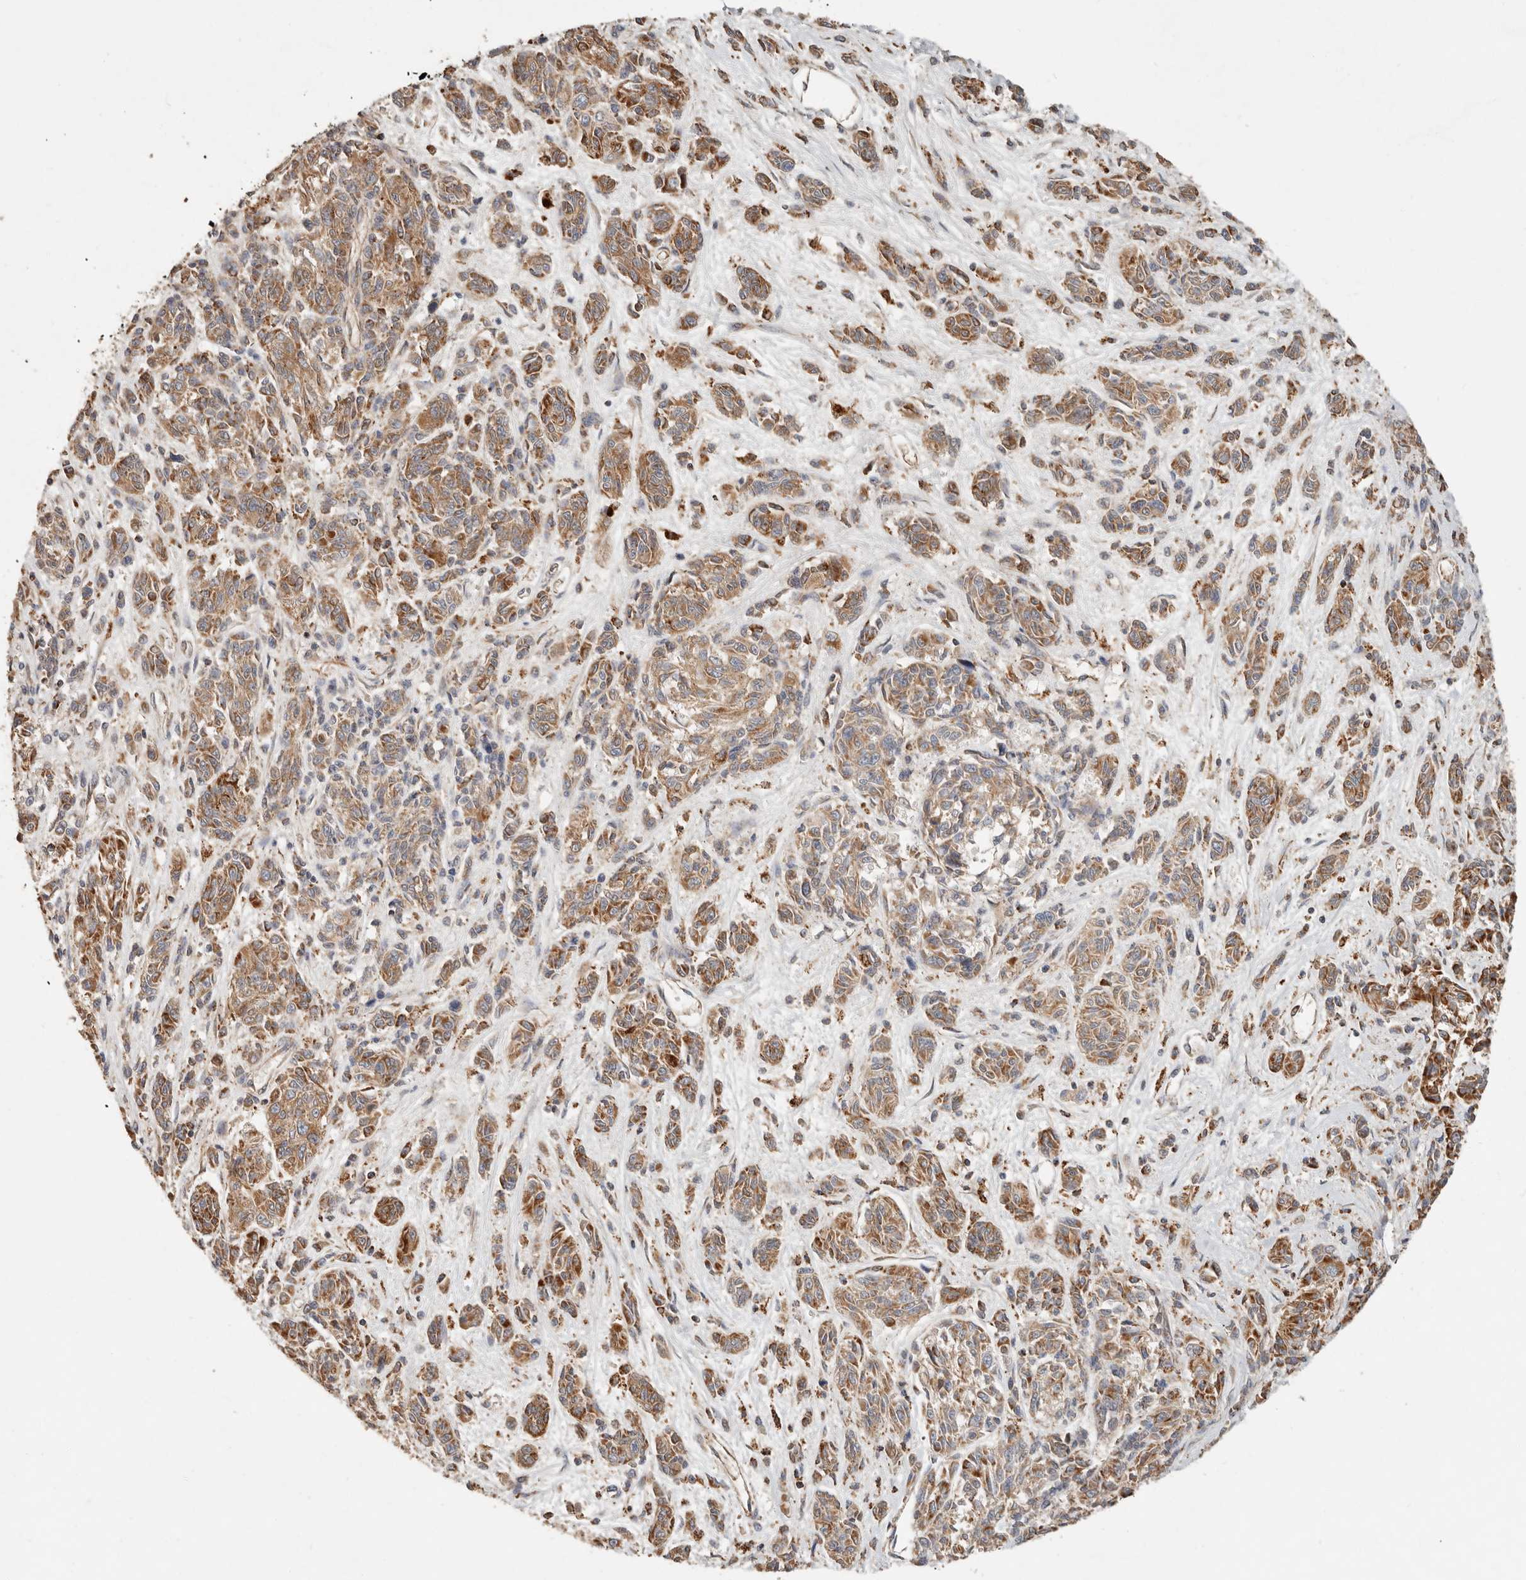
{"staining": {"intensity": "strong", "quantity": ">75%", "location": "cytoplasmic/membranous"}, "tissue": "melanoma", "cell_type": "Tumor cells", "image_type": "cancer", "snomed": [{"axis": "morphology", "description": "Malignant melanoma, NOS"}, {"axis": "topography", "description": "Skin"}], "caption": "Immunohistochemistry (DAB) staining of human malignant melanoma reveals strong cytoplasmic/membranous protein staining in approximately >75% of tumor cells. Nuclei are stained in blue.", "gene": "ARHGEF10L", "patient": {"sex": "male", "age": 53}}